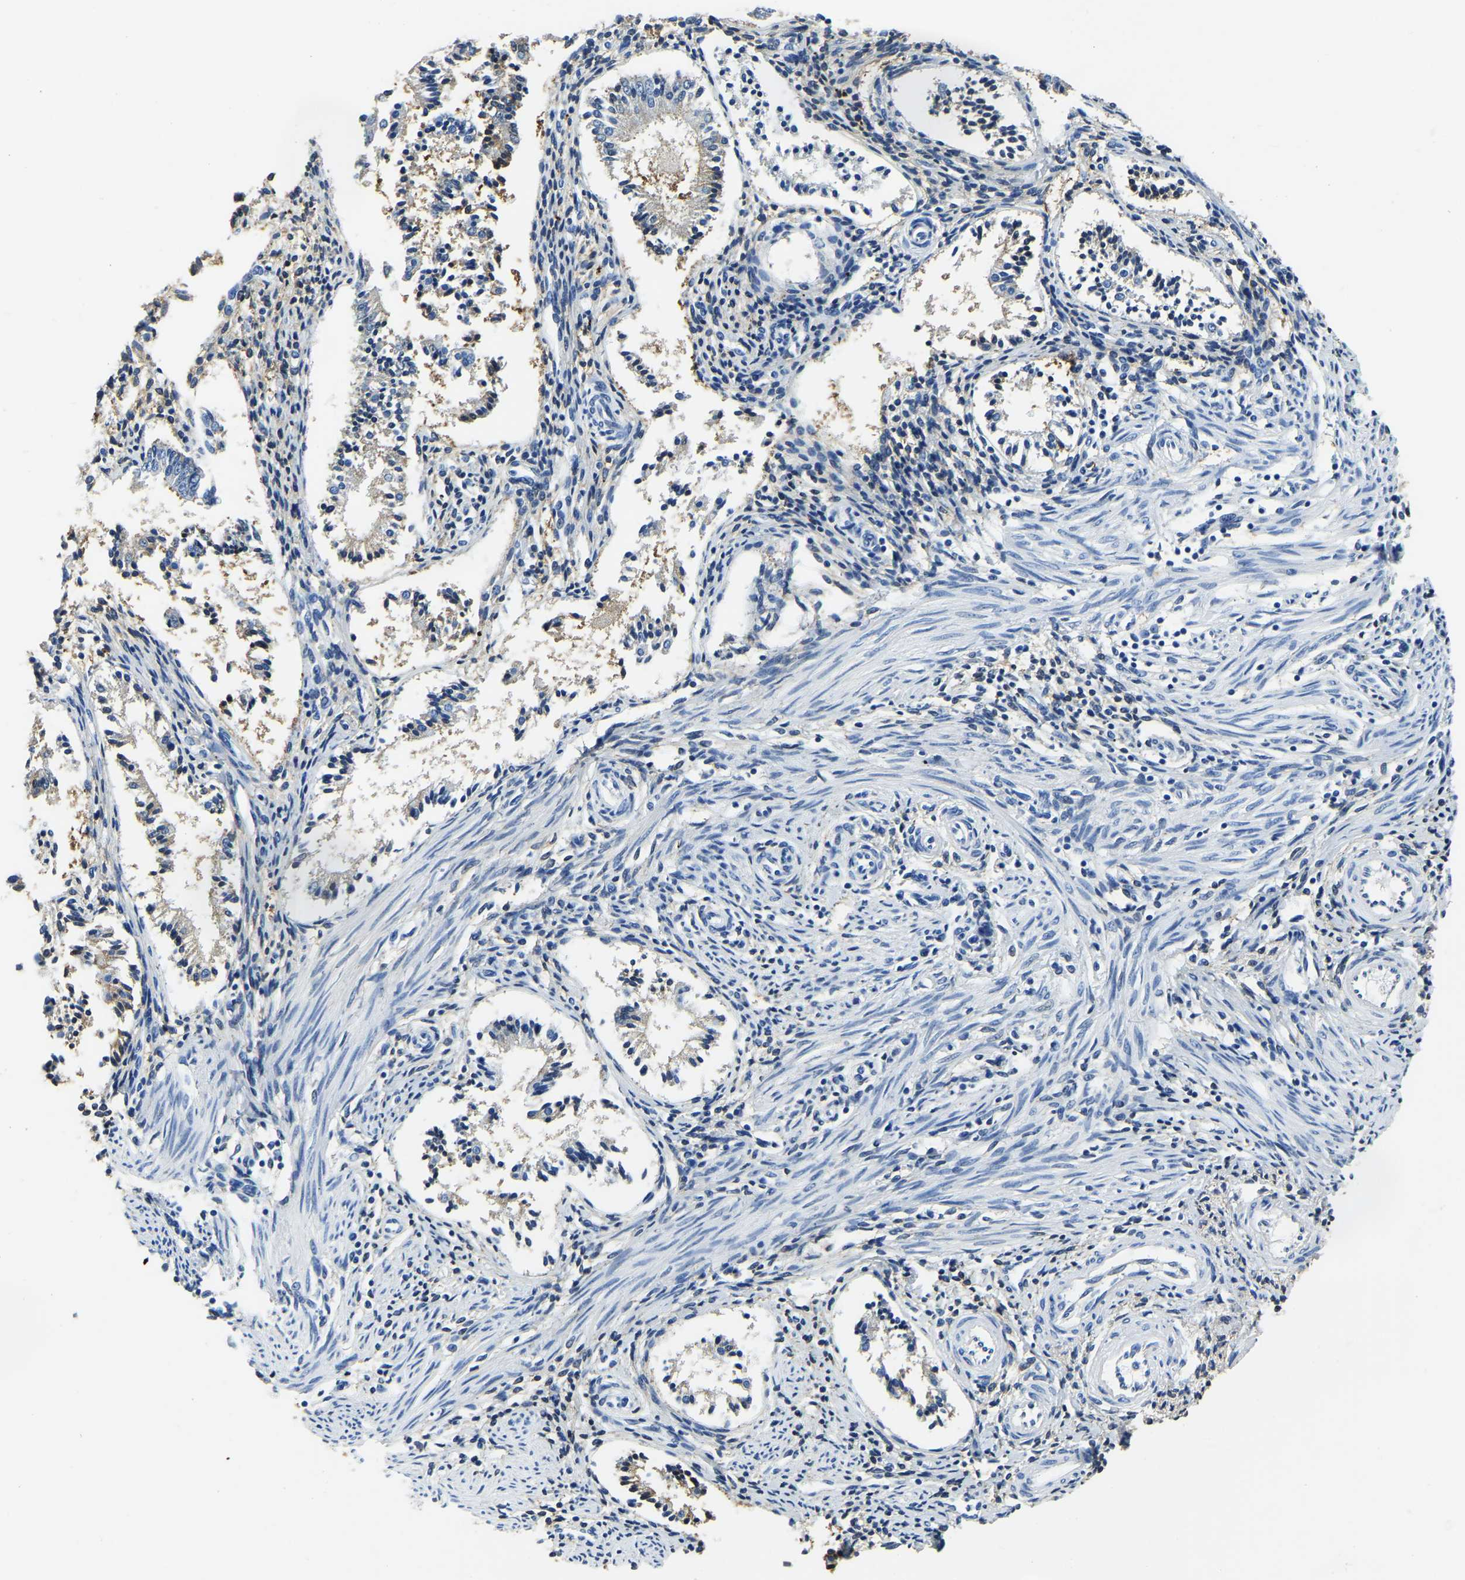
{"staining": {"intensity": "negative", "quantity": "none", "location": "none"}, "tissue": "endometrium", "cell_type": "Cells in endometrial stroma", "image_type": "normal", "snomed": [{"axis": "morphology", "description": "Normal tissue, NOS"}, {"axis": "topography", "description": "Endometrium"}], "caption": "Immunohistochemistry micrograph of unremarkable endometrium: human endometrium stained with DAB (3,3'-diaminobenzidine) reveals no significant protein positivity in cells in endometrial stroma.", "gene": "ZDHHC13", "patient": {"sex": "female", "age": 42}}